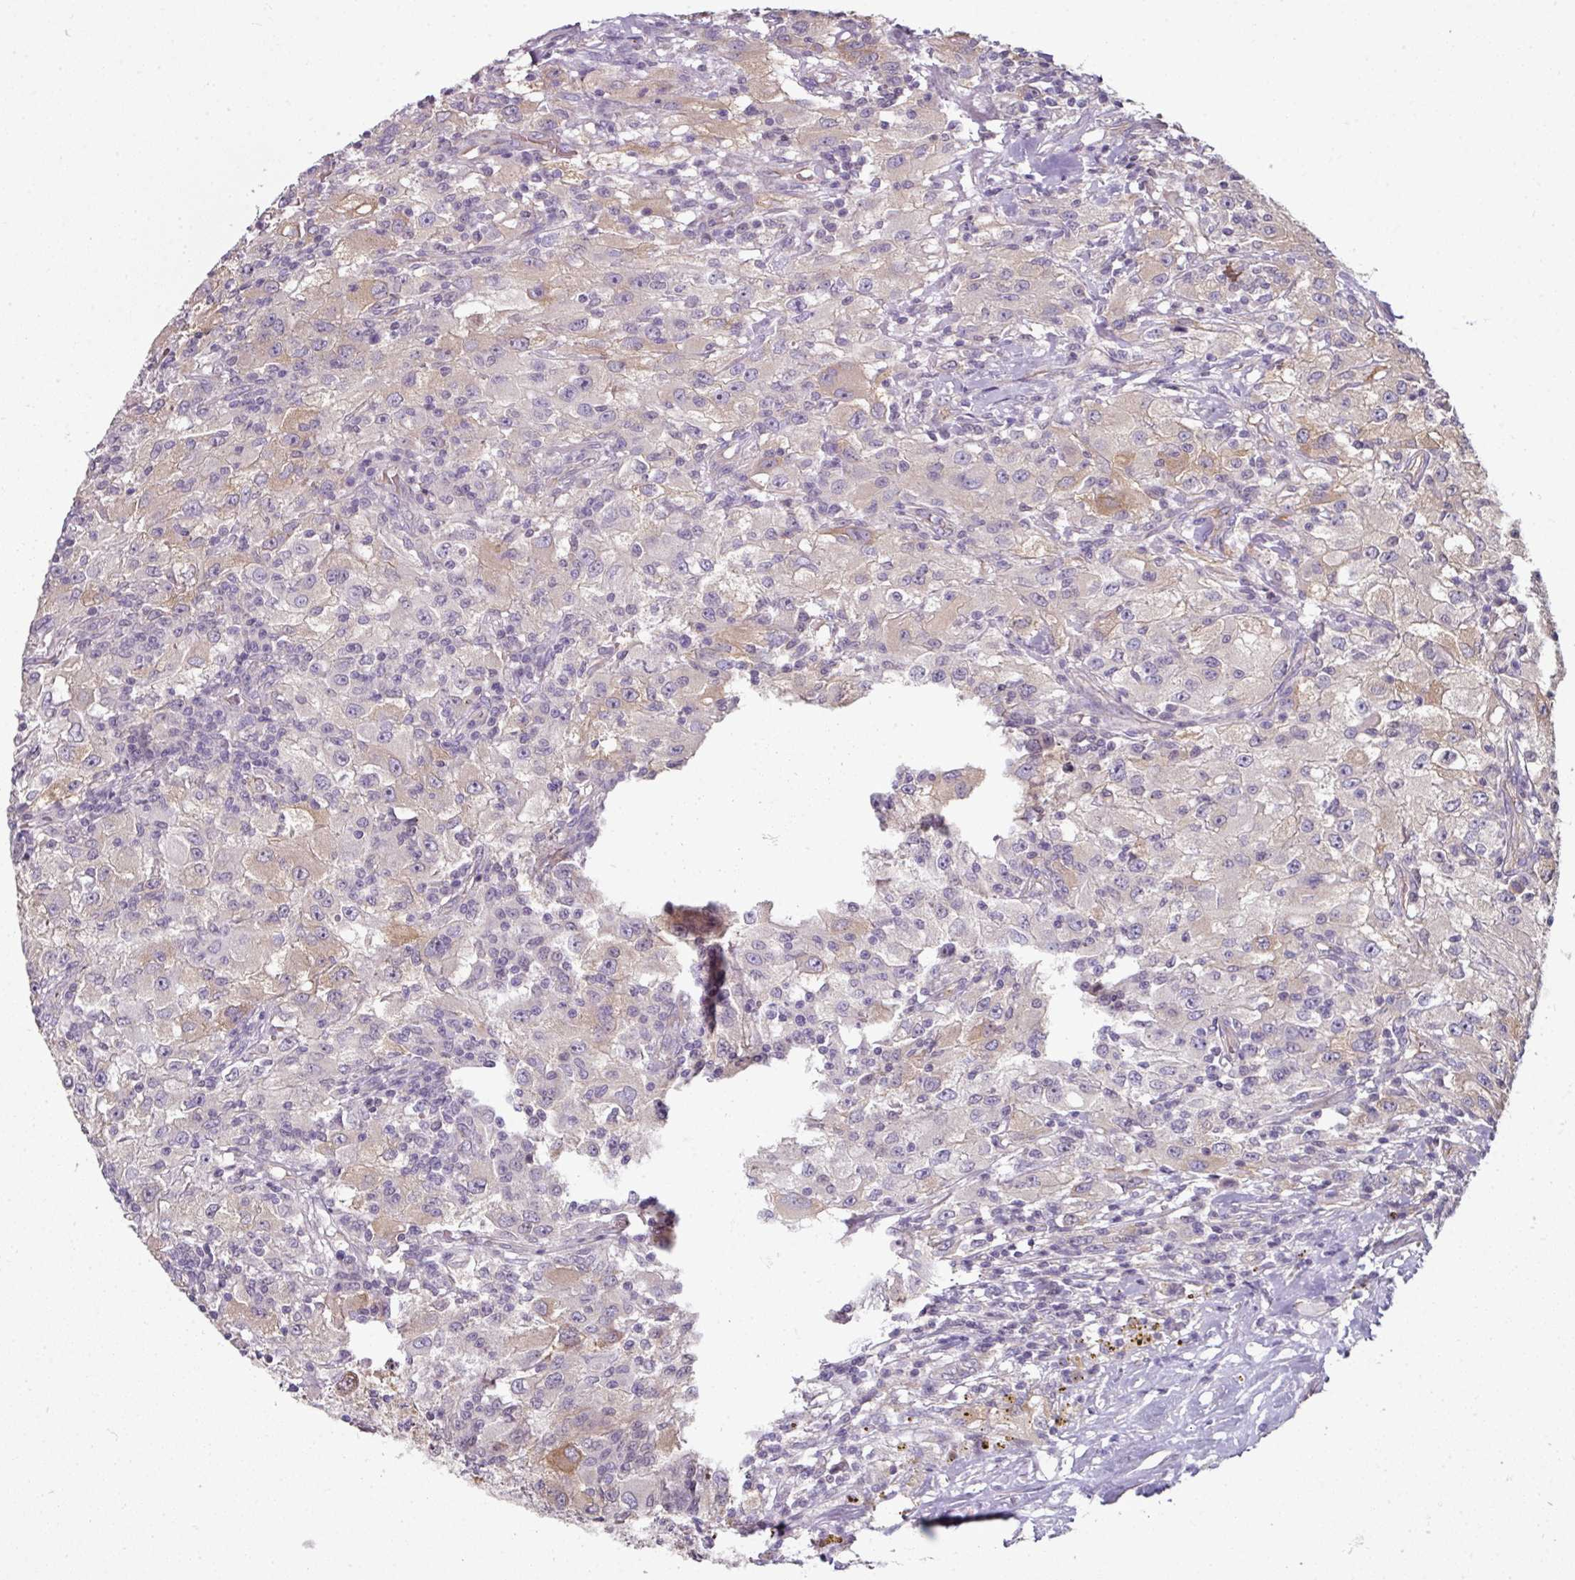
{"staining": {"intensity": "weak", "quantity": "<25%", "location": "cytoplasmic/membranous"}, "tissue": "renal cancer", "cell_type": "Tumor cells", "image_type": "cancer", "snomed": [{"axis": "morphology", "description": "Adenocarcinoma, NOS"}, {"axis": "topography", "description": "Kidney"}], "caption": "Tumor cells are negative for brown protein staining in renal cancer (adenocarcinoma).", "gene": "C19orf33", "patient": {"sex": "female", "age": 67}}